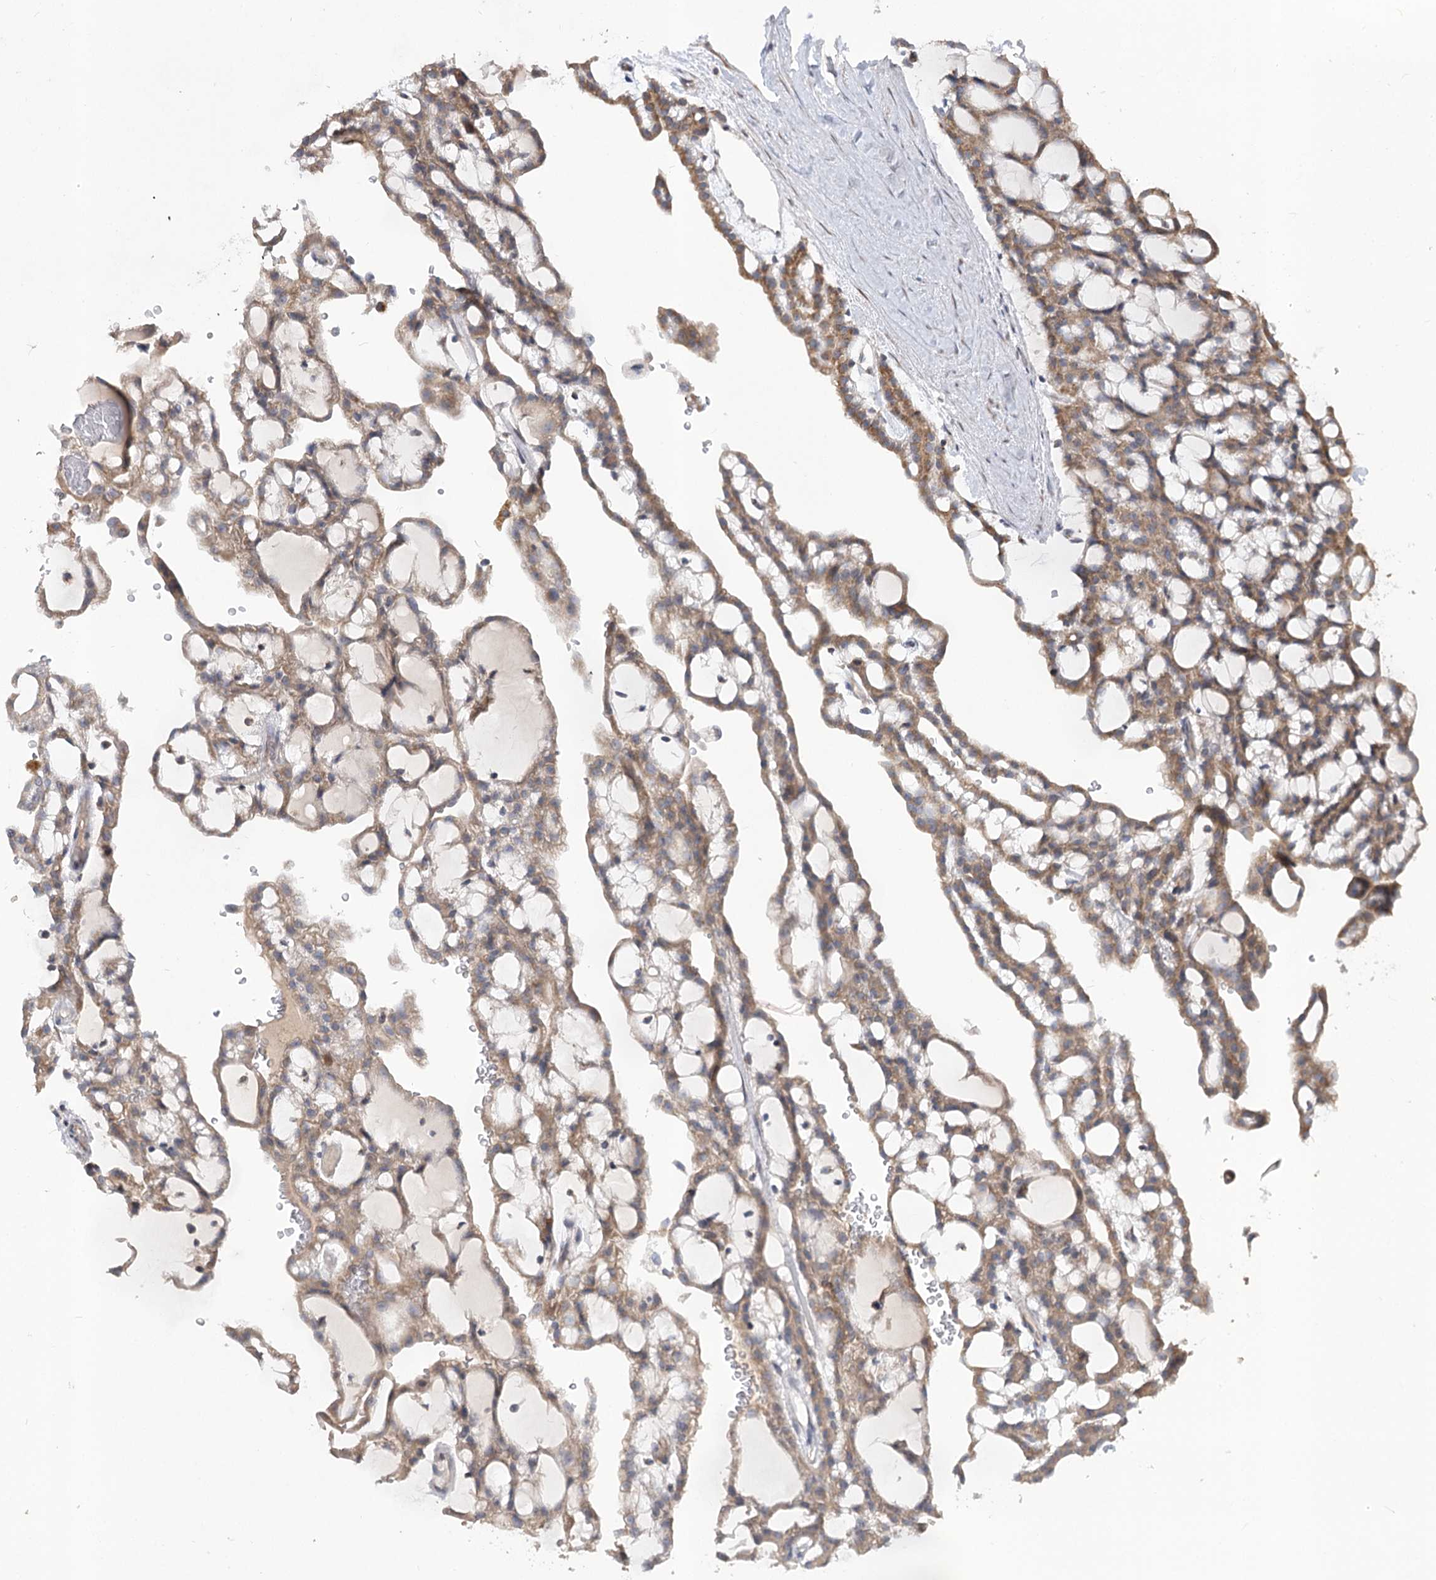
{"staining": {"intensity": "moderate", "quantity": ">75%", "location": "cytoplasmic/membranous"}, "tissue": "renal cancer", "cell_type": "Tumor cells", "image_type": "cancer", "snomed": [{"axis": "morphology", "description": "Adenocarcinoma, NOS"}, {"axis": "topography", "description": "Kidney"}], "caption": "This histopathology image shows renal cancer (adenocarcinoma) stained with IHC to label a protein in brown. The cytoplasmic/membranous of tumor cells show moderate positivity for the protein. Nuclei are counter-stained blue.", "gene": "STT3B", "patient": {"sex": "male", "age": 63}}